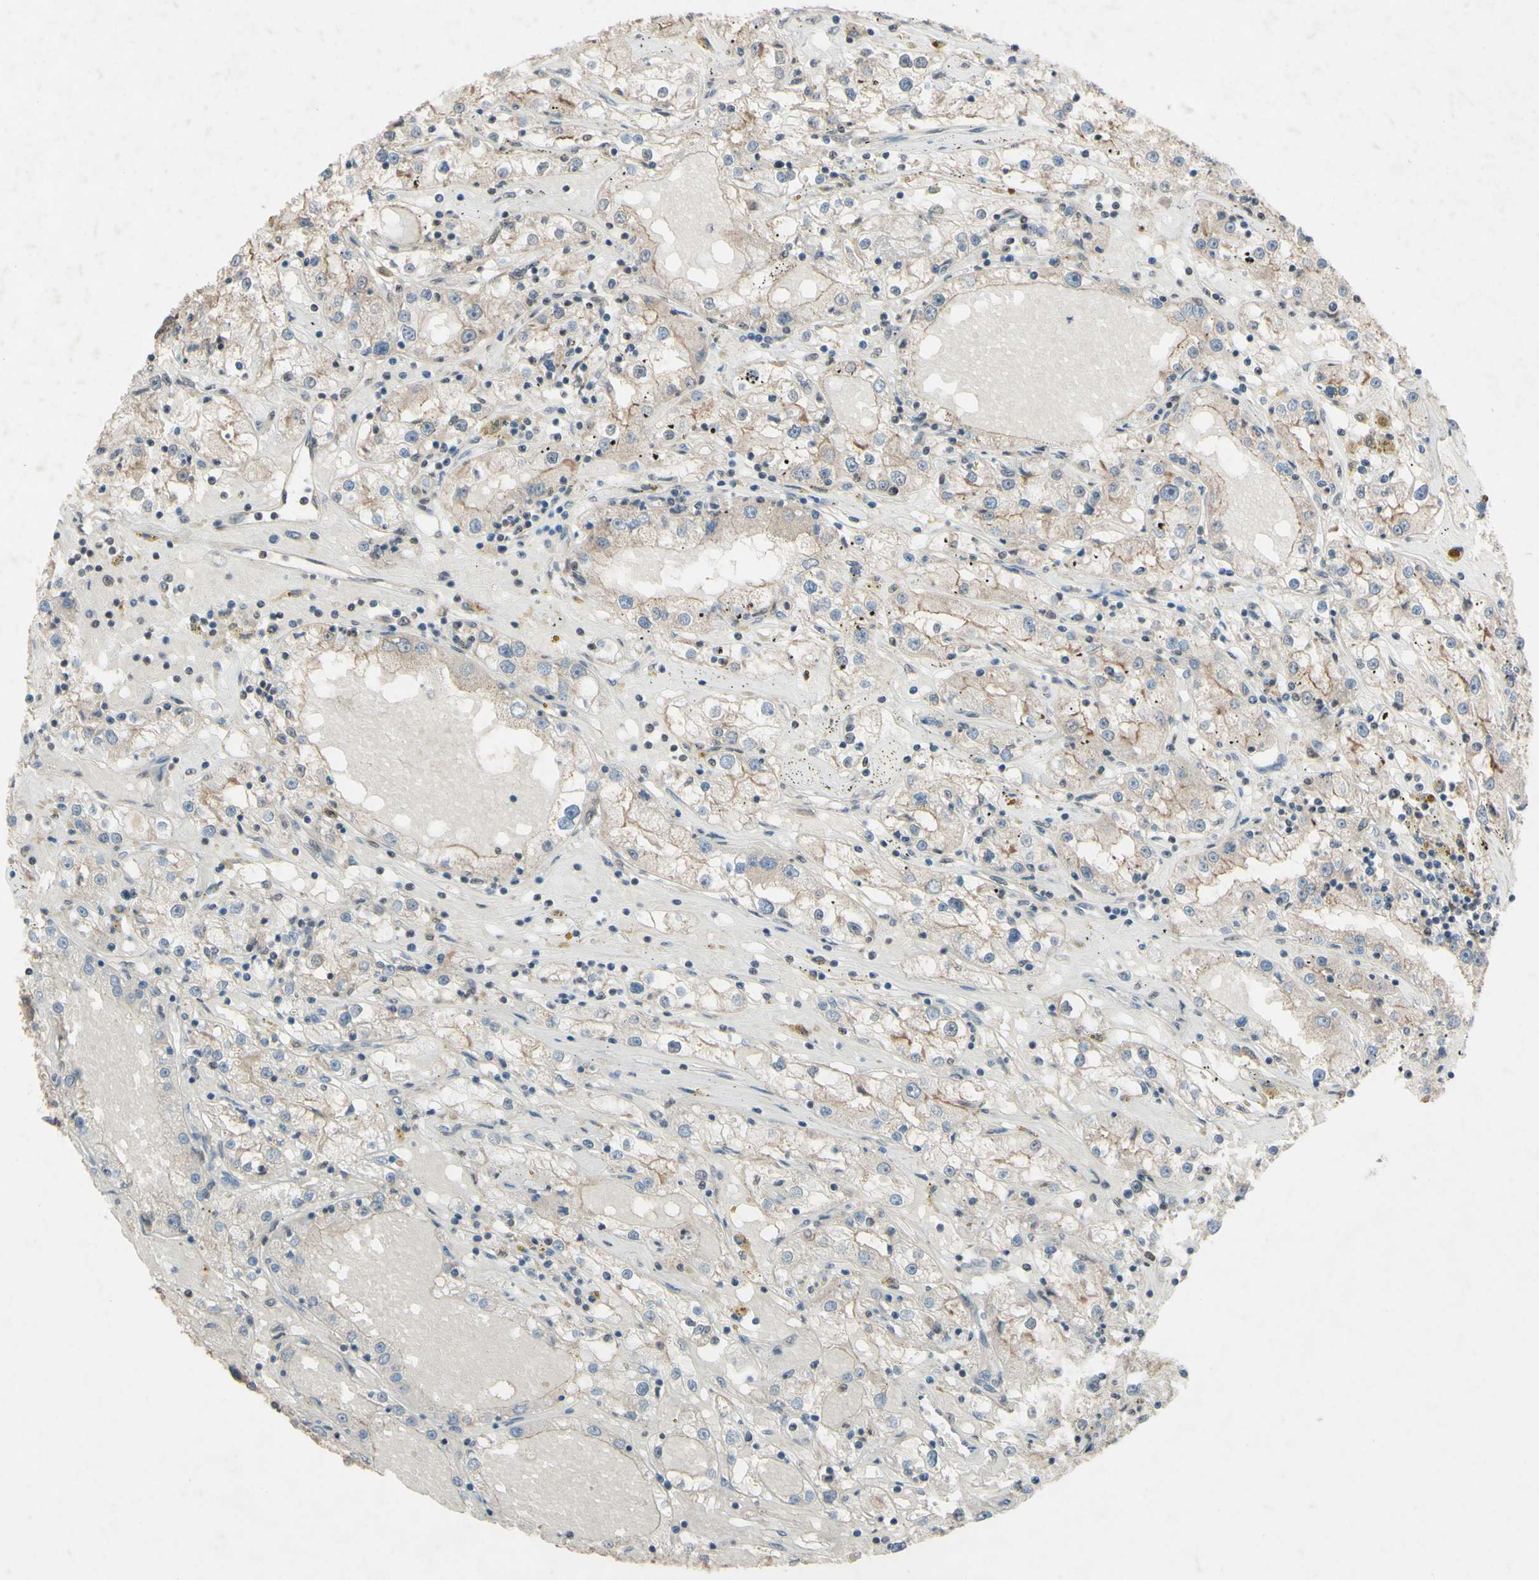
{"staining": {"intensity": "weak", "quantity": ">75%", "location": "cytoplasmic/membranous"}, "tissue": "renal cancer", "cell_type": "Tumor cells", "image_type": "cancer", "snomed": [{"axis": "morphology", "description": "Adenocarcinoma, NOS"}, {"axis": "topography", "description": "Kidney"}], "caption": "Adenocarcinoma (renal) was stained to show a protein in brown. There is low levels of weak cytoplasmic/membranous staining in about >75% of tumor cells. Ihc stains the protein of interest in brown and the nuclei are stained blue.", "gene": "CDCP1", "patient": {"sex": "male", "age": 56}}